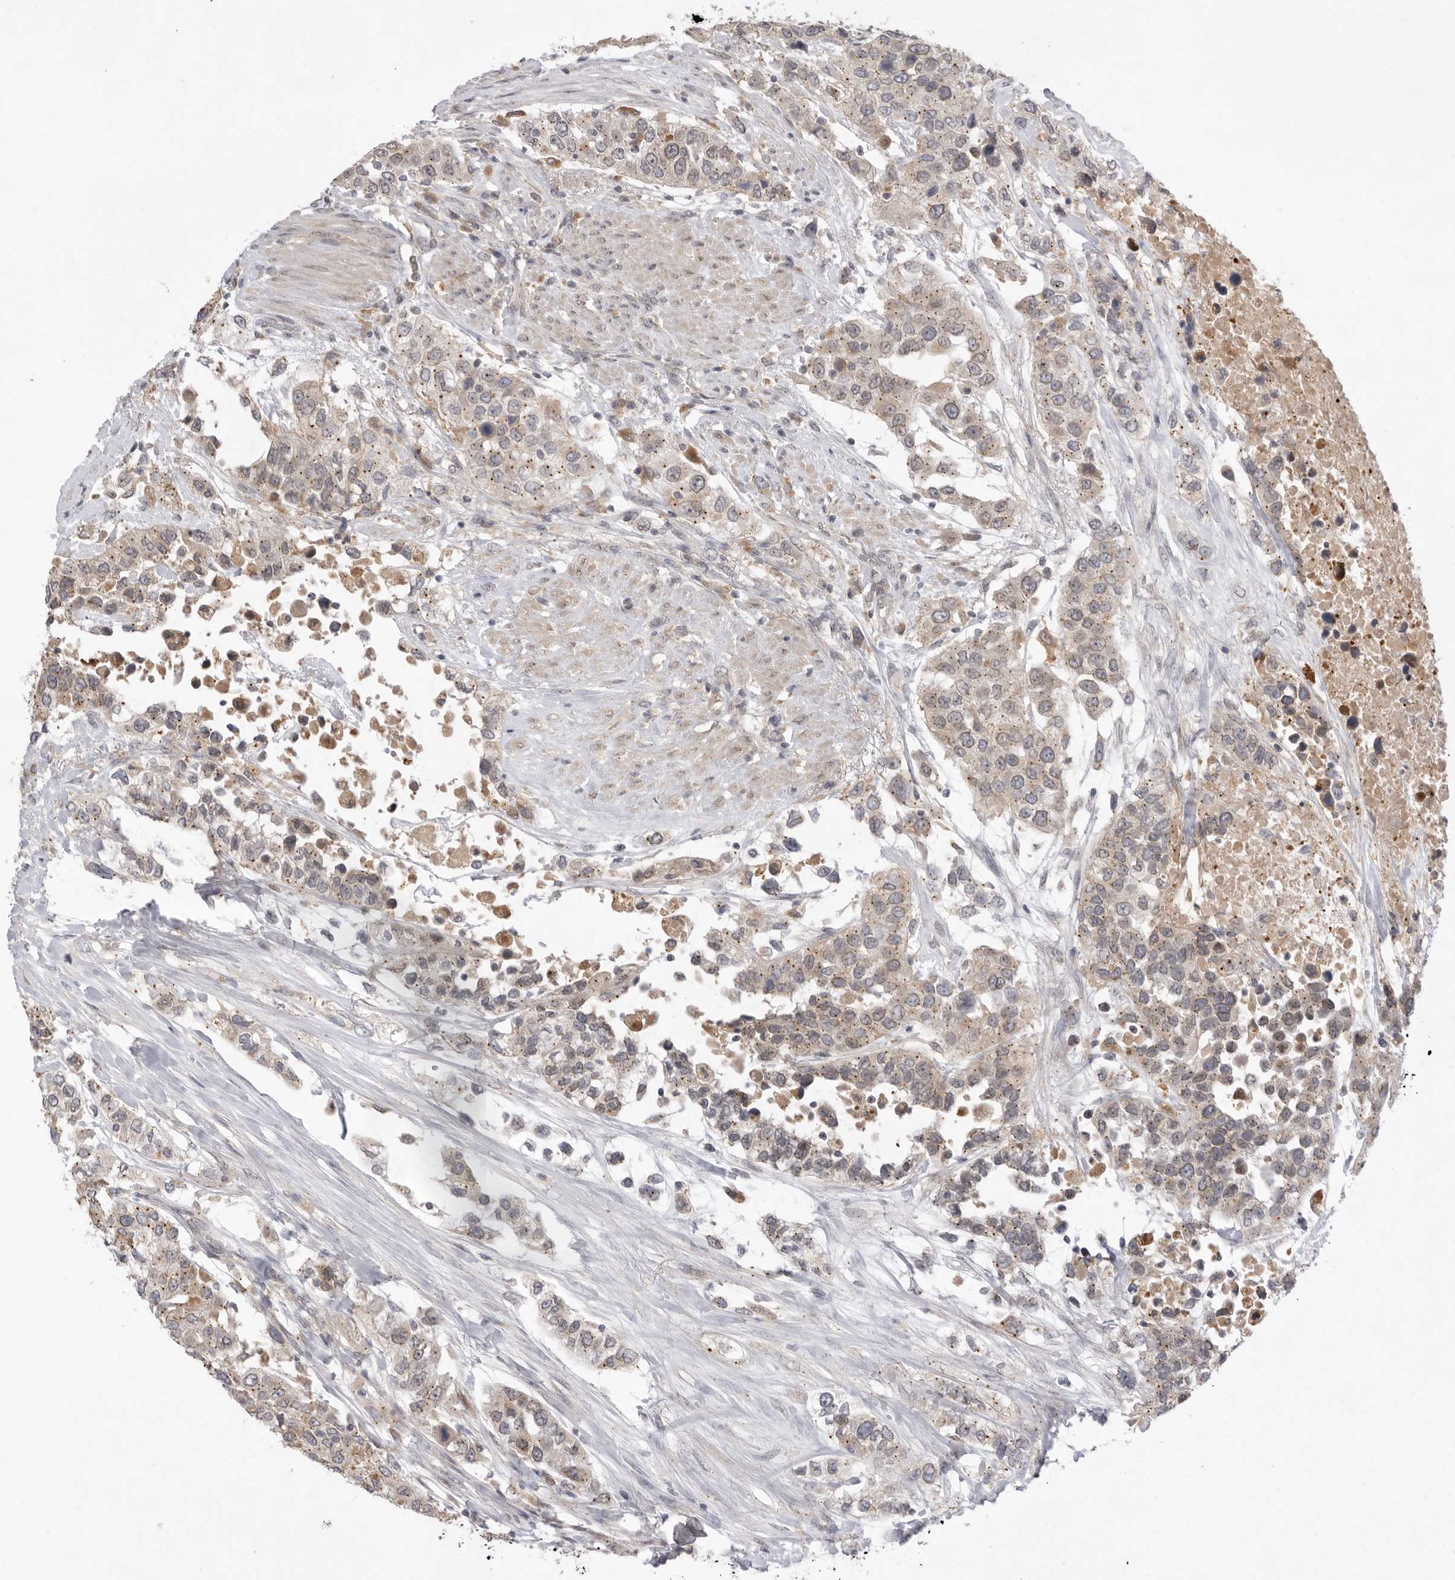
{"staining": {"intensity": "weak", "quantity": ">75%", "location": "cytoplasmic/membranous"}, "tissue": "urothelial cancer", "cell_type": "Tumor cells", "image_type": "cancer", "snomed": [{"axis": "morphology", "description": "Urothelial carcinoma, High grade"}, {"axis": "topography", "description": "Urinary bladder"}], "caption": "There is low levels of weak cytoplasmic/membranous positivity in tumor cells of urothelial cancer, as demonstrated by immunohistochemical staining (brown color).", "gene": "TLR3", "patient": {"sex": "female", "age": 80}}